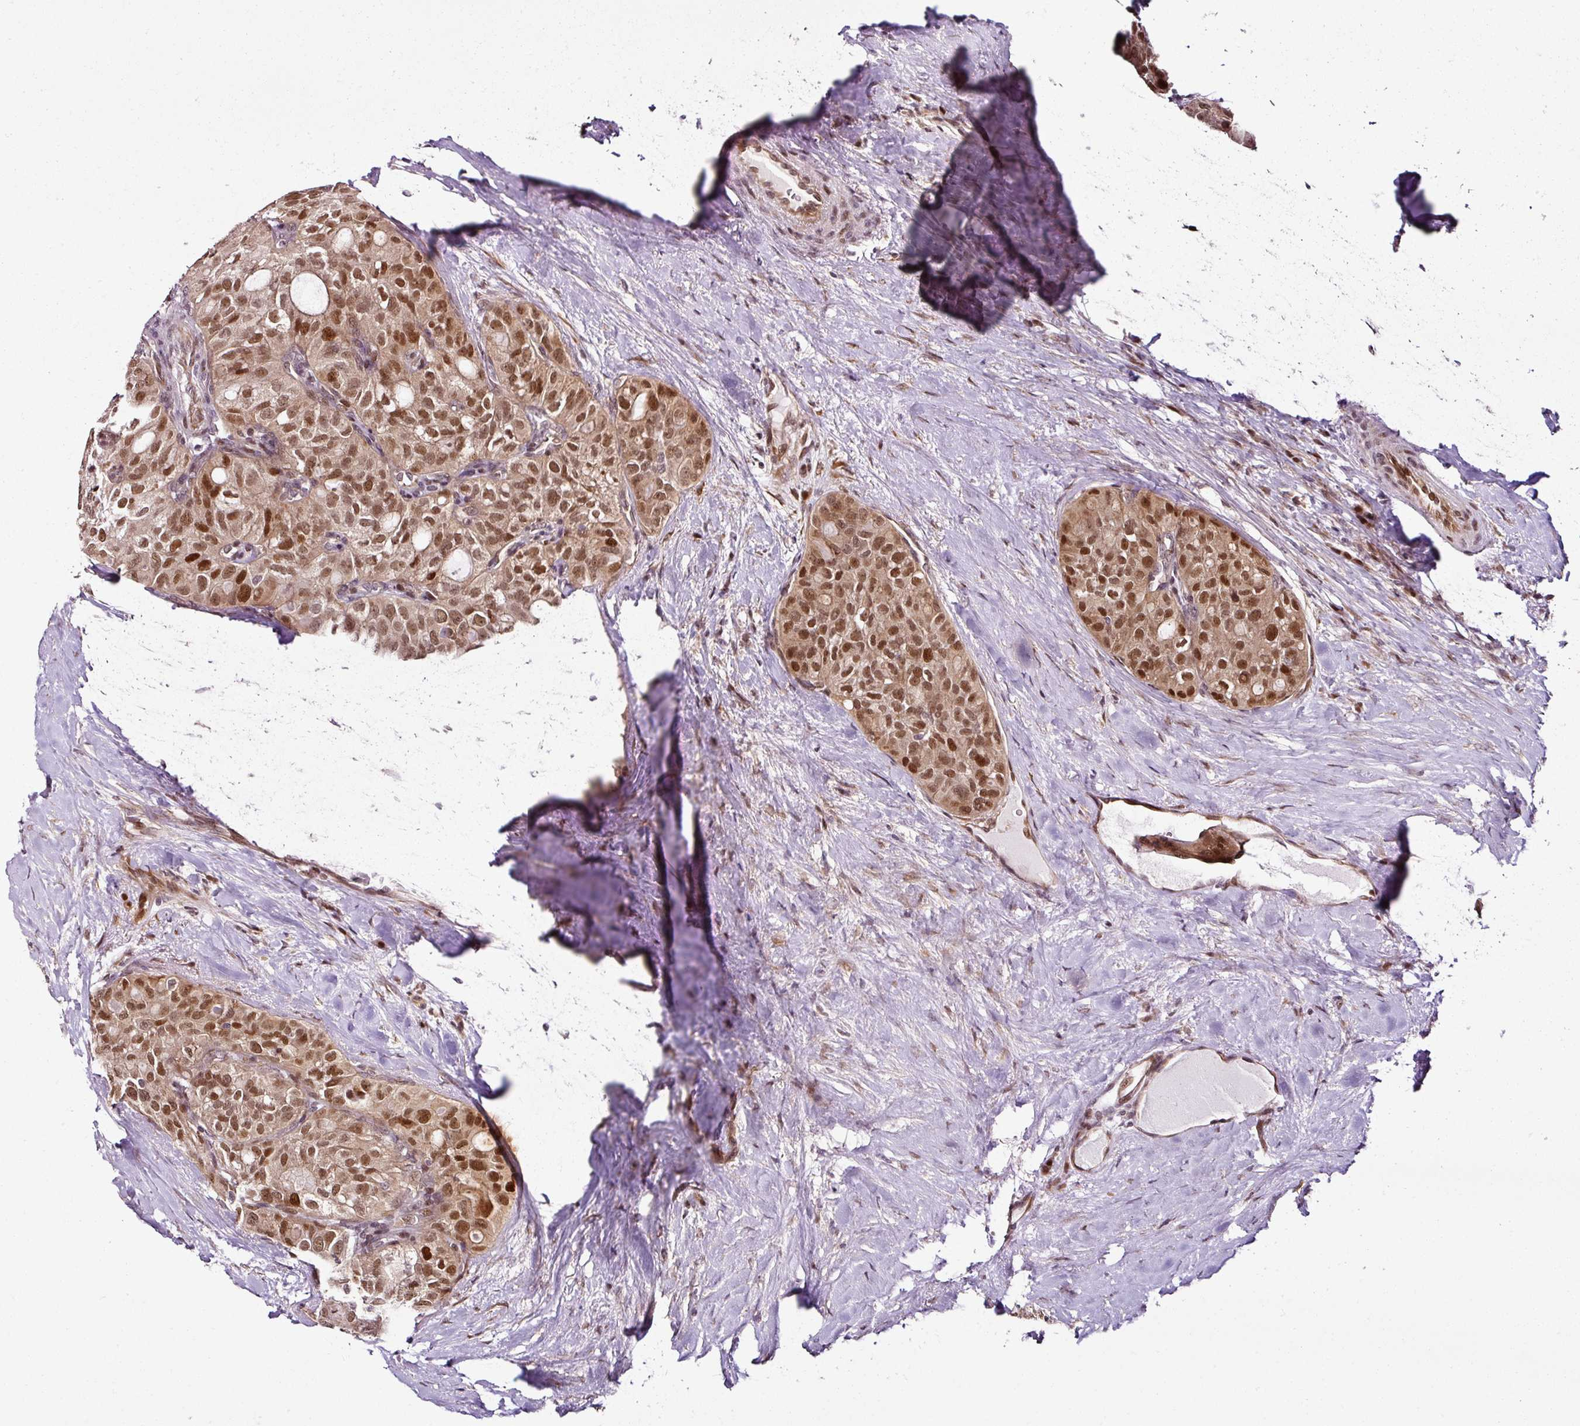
{"staining": {"intensity": "moderate", "quantity": ">75%", "location": "nuclear"}, "tissue": "thyroid cancer", "cell_type": "Tumor cells", "image_type": "cancer", "snomed": [{"axis": "morphology", "description": "Follicular adenoma carcinoma, NOS"}, {"axis": "topography", "description": "Thyroid gland"}], "caption": "Moderate nuclear expression for a protein is identified in approximately >75% of tumor cells of thyroid follicular adenoma carcinoma using immunohistochemistry (IHC).", "gene": "COPRS", "patient": {"sex": "male", "age": 75}}